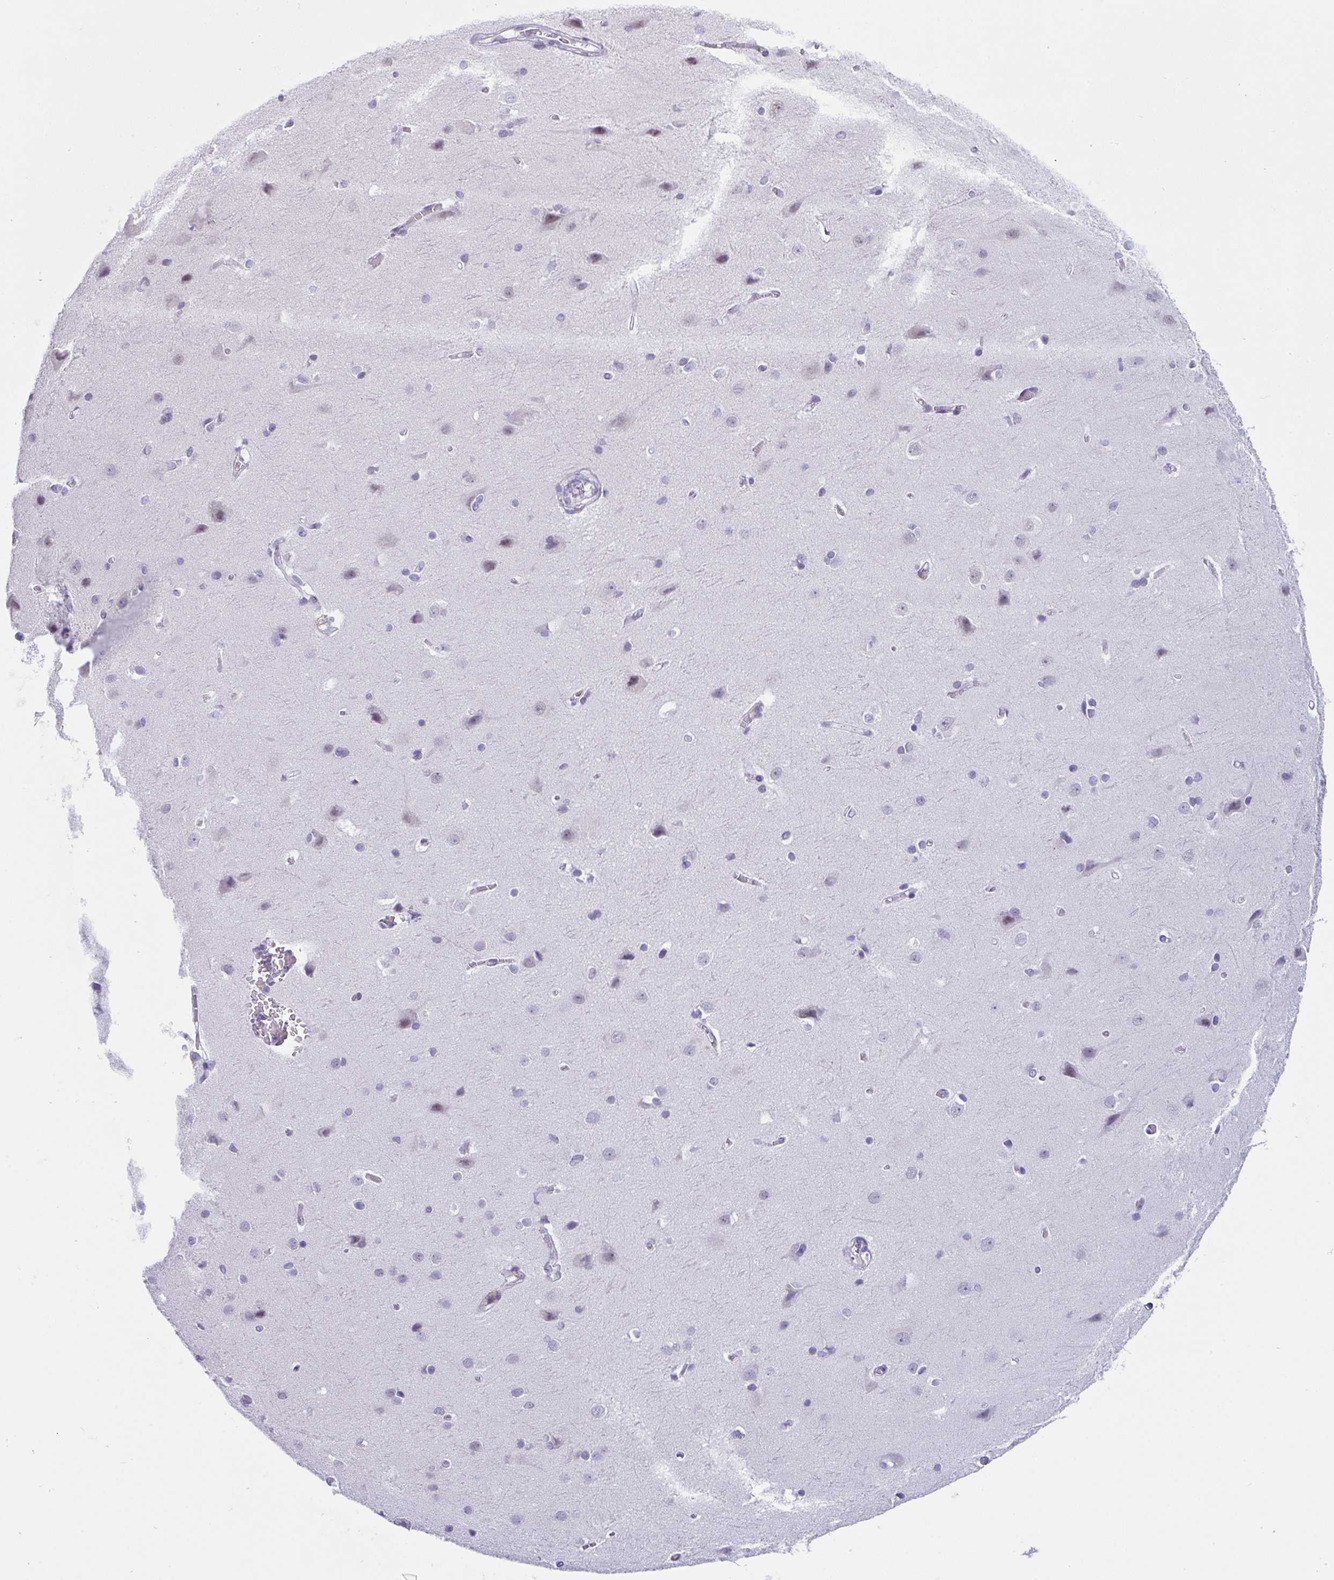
{"staining": {"intensity": "negative", "quantity": "none", "location": "none"}, "tissue": "cerebral cortex", "cell_type": "Endothelial cells", "image_type": "normal", "snomed": [{"axis": "morphology", "description": "Normal tissue, NOS"}, {"axis": "topography", "description": "Cerebral cortex"}], "caption": "This is an immunohistochemistry (IHC) photomicrograph of unremarkable human cerebral cortex. There is no expression in endothelial cells.", "gene": "CDK13", "patient": {"sex": "male", "age": 37}}